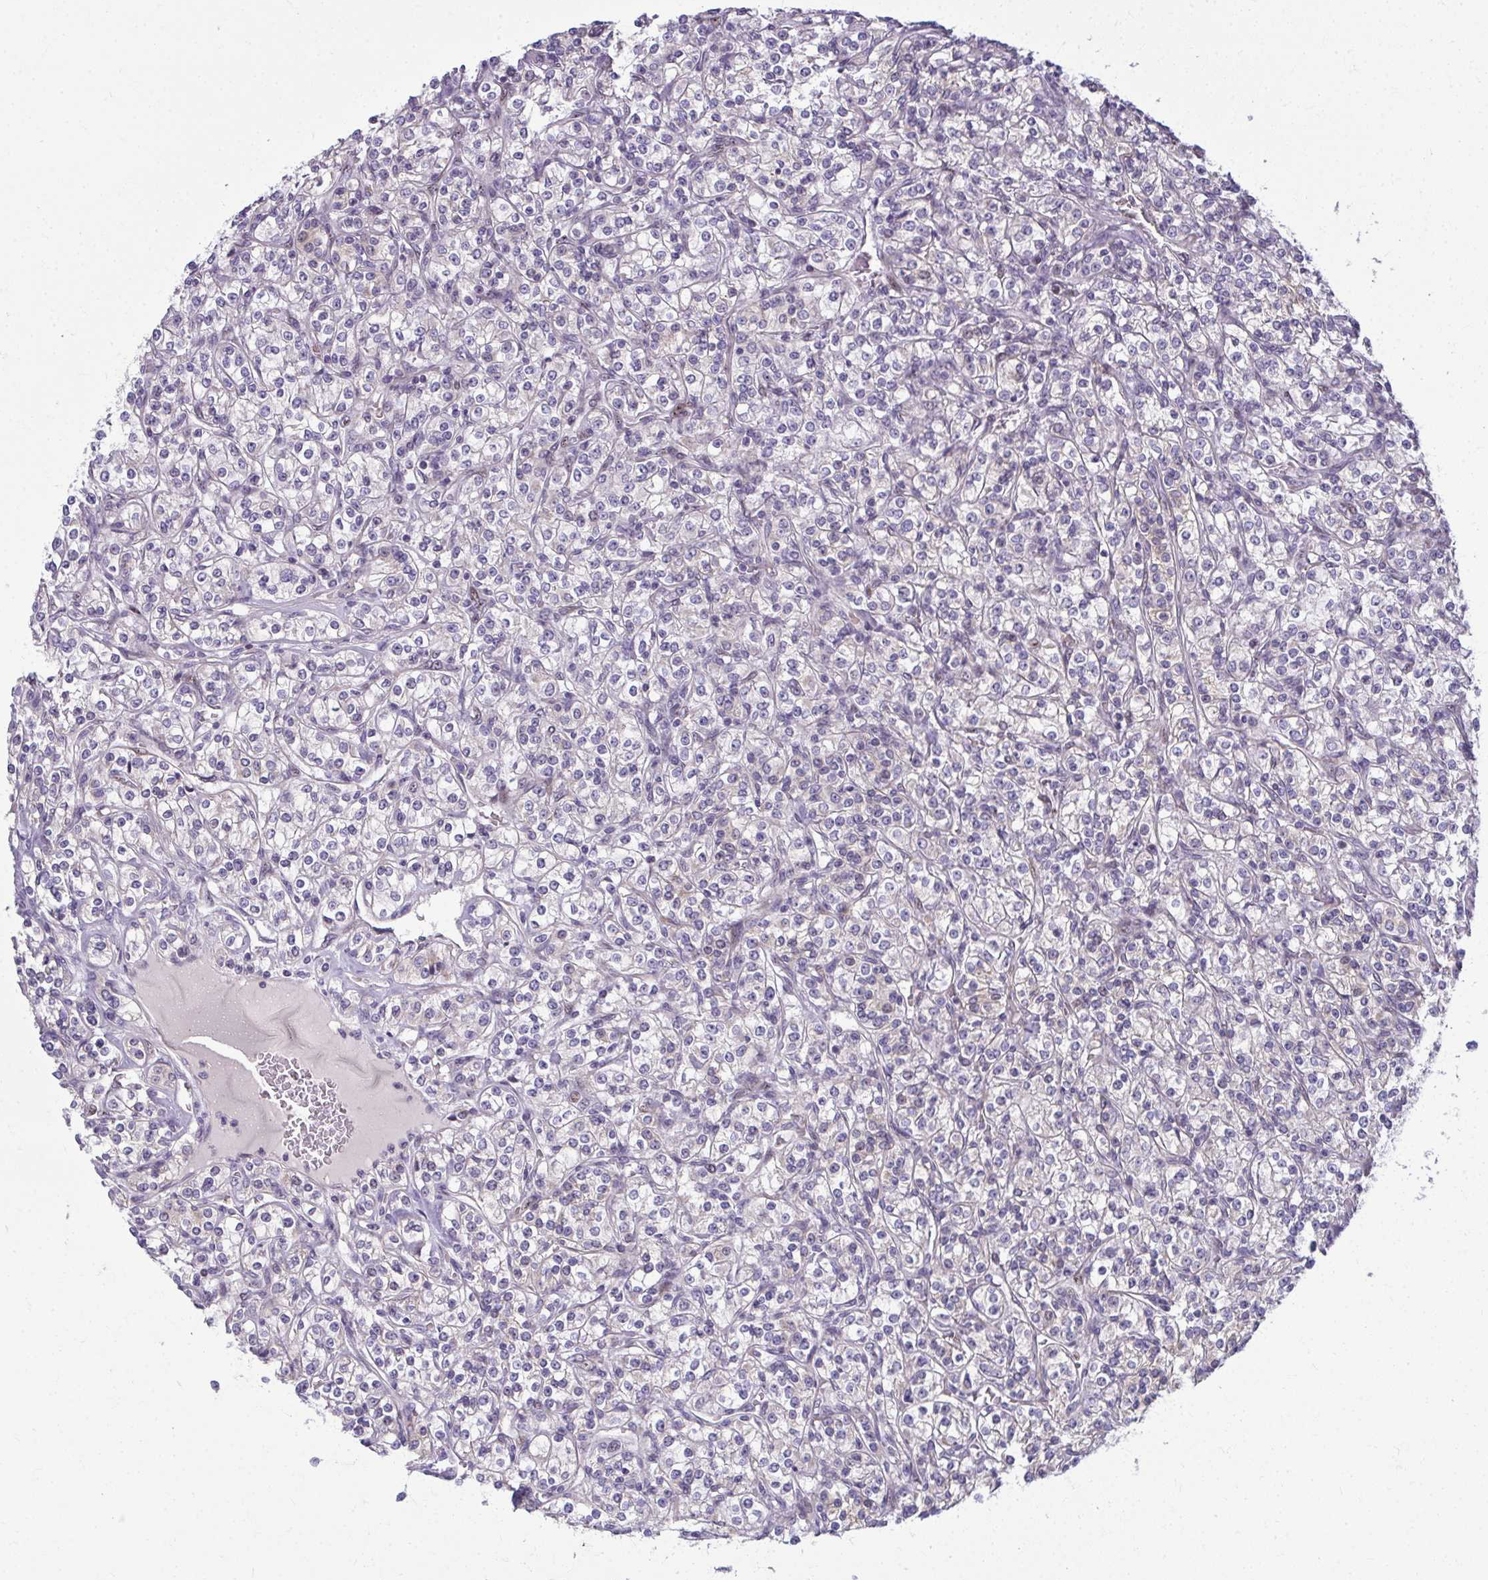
{"staining": {"intensity": "negative", "quantity": "none", "location": "none"}, "tissue": "renal cancer", "cell_type": "Tumor cells", "image_type": "cancer", "snomed": [{"axis": "morphology", "description": "Adenocarcinoma, NOS"}, {"axis": "topography", "description": "Kidney"}], "caption": "Tumor cells are negative for brown protein staining in renal cancer (adenocarcinoma).", "gene": "ODF1", "patient": {"sex": "male", "age": 77}}